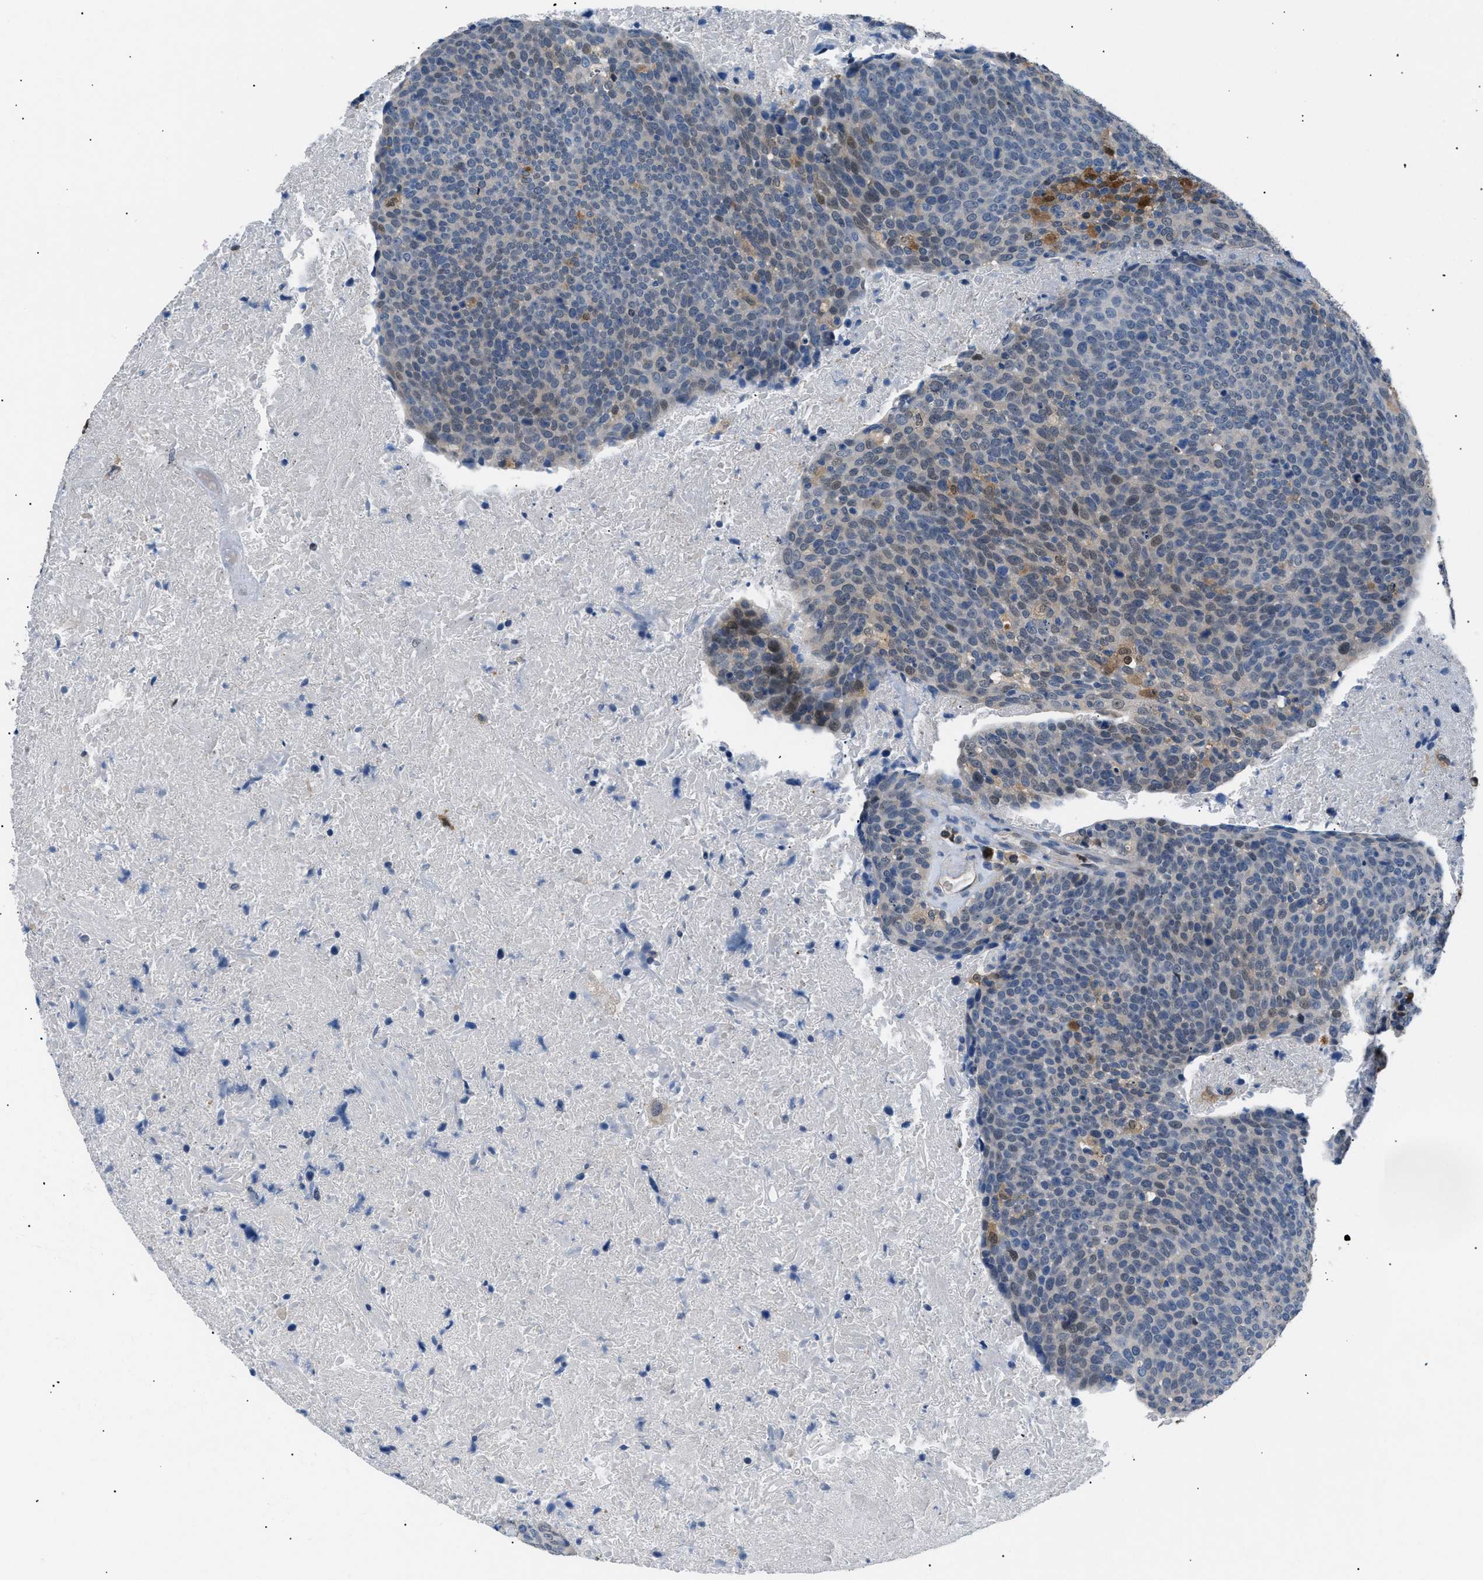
{"staining": {"intensity": "weak", "quantity": "25%-75%", "location": "cytoplasmic/membranous,nuclear"}, "tissue": "head and neck cancer", "cell_type": "Tumor cells", "image_type": "cancer", "snomed": [{"axis": "morphology", "description": "Squamous cell carcinoma, NOS"}, {"axis": "morphology", "description": "Squamous cell carcinoma, metastatic, NOS"}, {"axis": "topography", "description": "Lymph node"}, {"axis": "topography", "description": "Head-Neck"}], "caption": "Brown immunohistochemical staining in human squamous cell carcinoma (head and neck) reveals weak cytoplasmic/membranous and nuclear positivity in about 25%-75% of tumor cells.", "gene": "AKR1A1", "patient": {"sex": "male", "age": 62}}